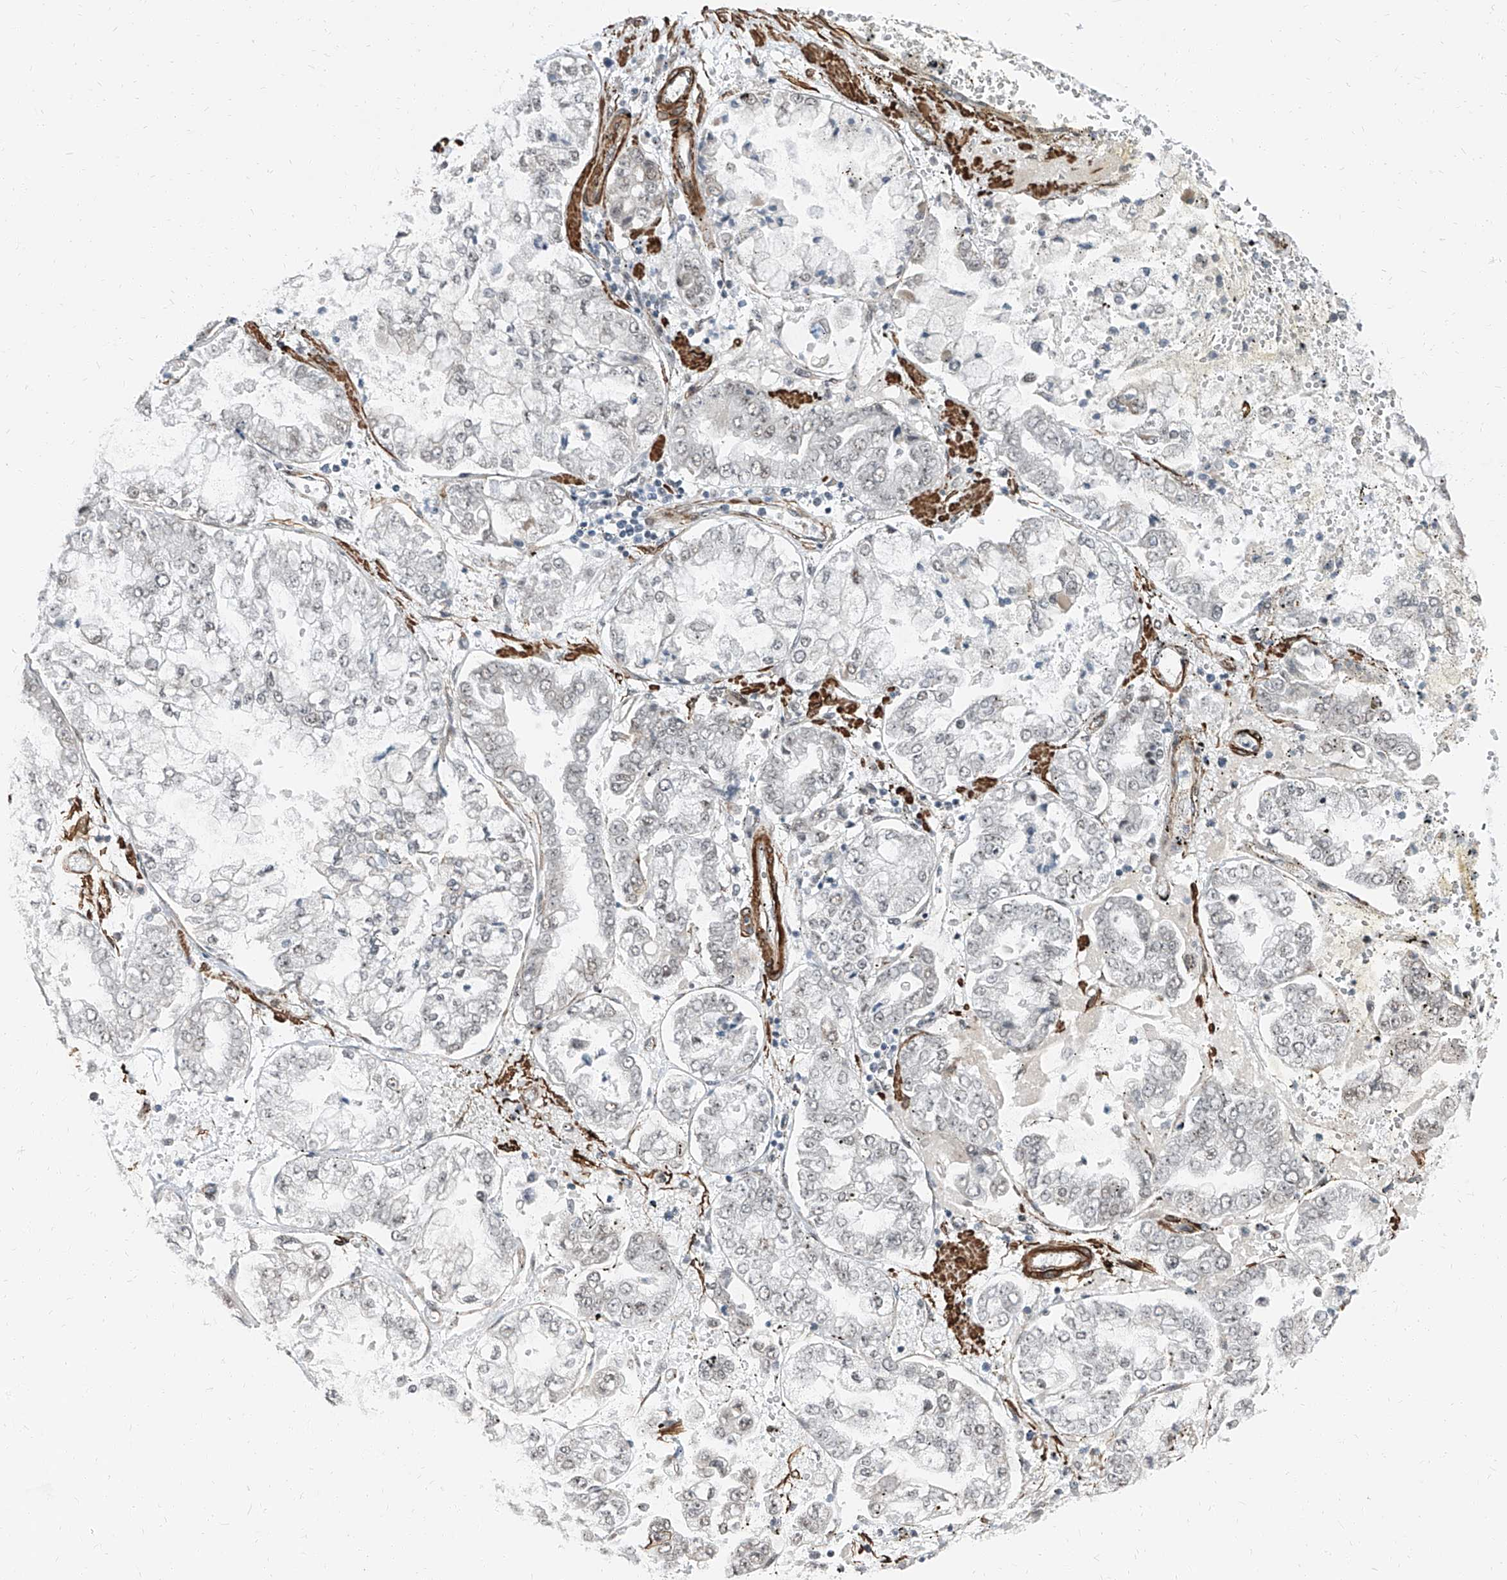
{"staining": {"intensity": "negative", "quantity": "none", "location": "none"}, "tissue": "stomach cancer", "cell_type": "Tumor cells", "image_type": "cancer", "snomed": [{"axis": "morphology", "description": "Adenocarcinoma, NOS"}, {"axis": "topography", "description": "Stomach"}], "caption": "Stomach adenocarcinoma stained for a protein using immunohistochemistry demonstrates no expression tumor cells.", "gene": "TXLNB", "patient": {"sex": "male", "age": 76}}